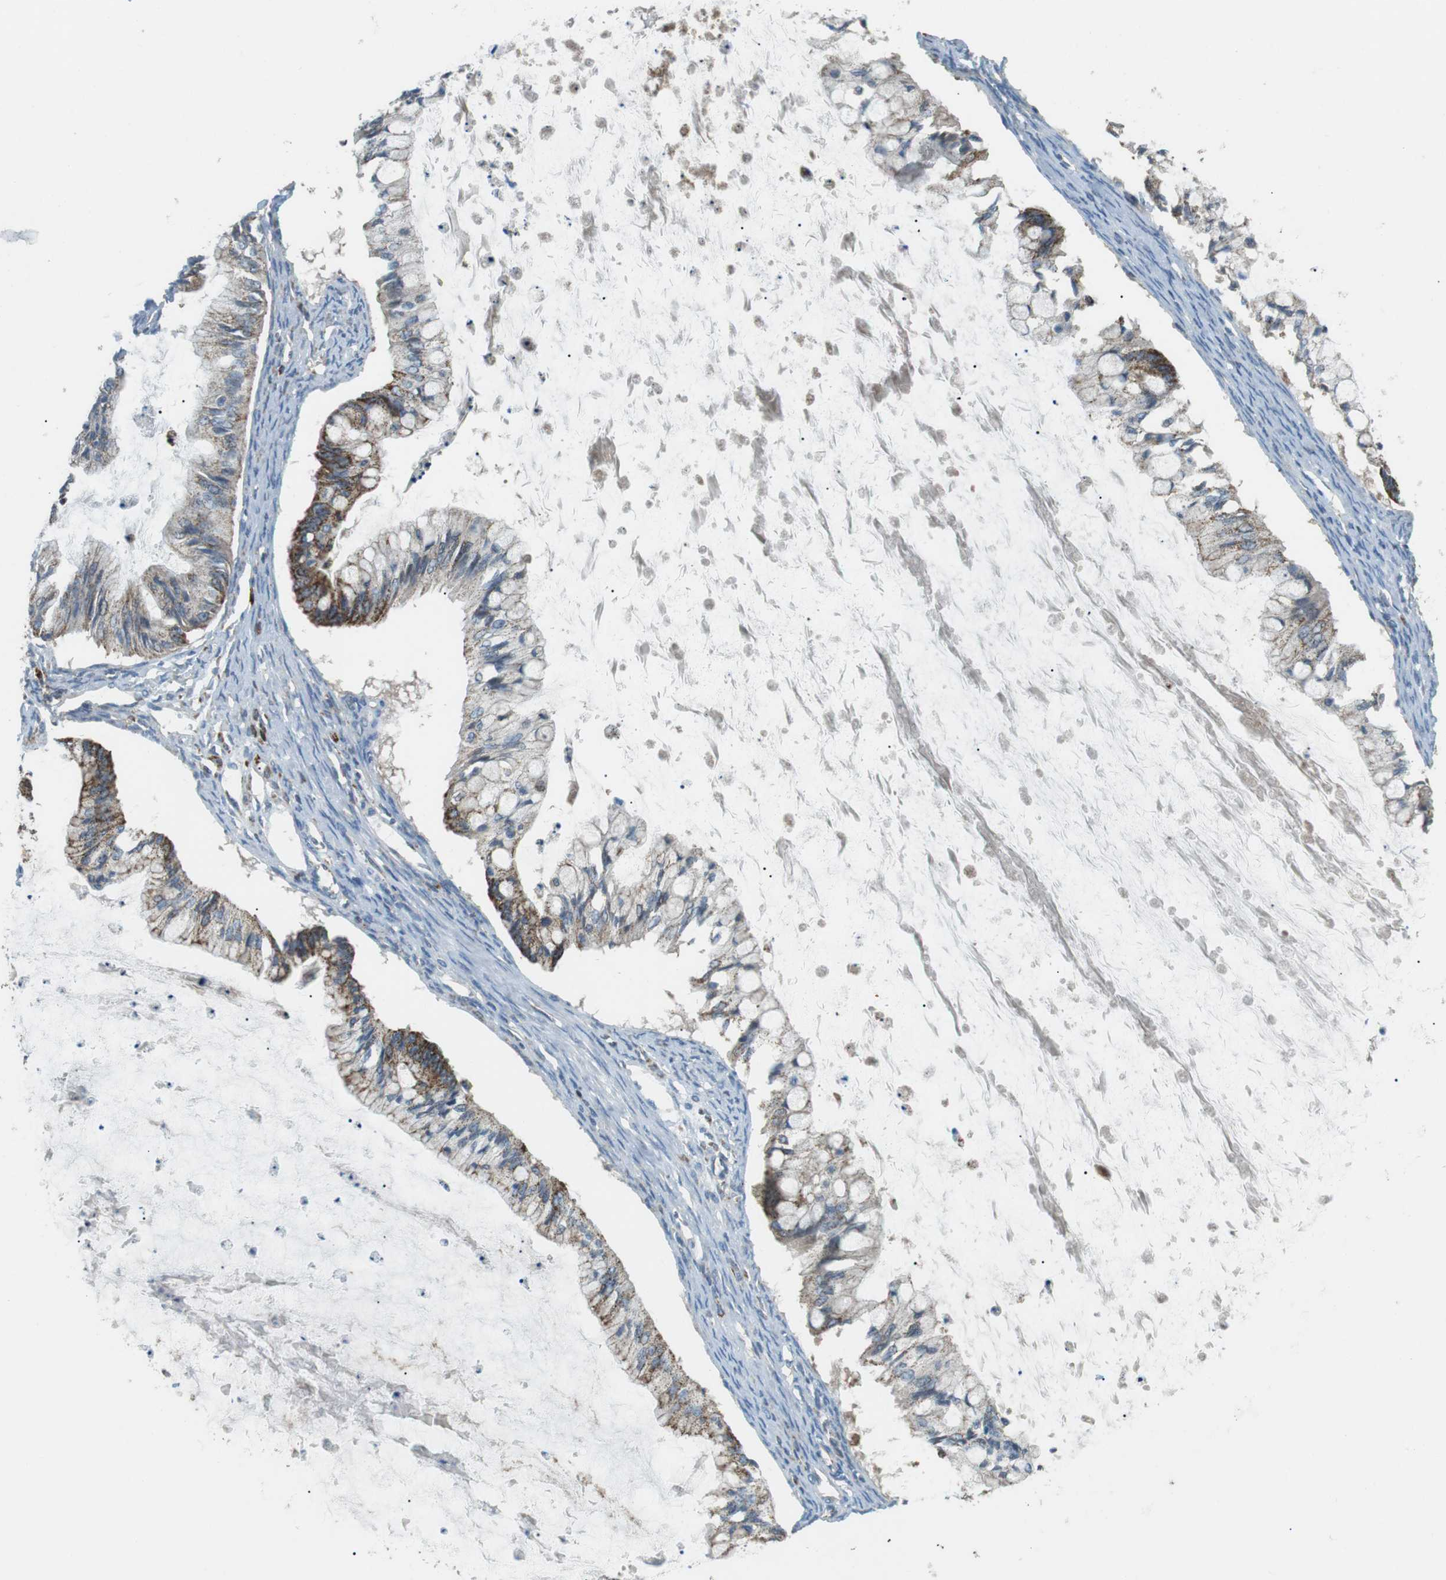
{"staining": {"intensity": "moderate", "quantity": "25%-75%", "location": "cytoplasmic/membranous"}, "tissue": "ovarian cancer", "cell_type": "Tumor cells", "image_type": "cancer", "snomed": [{"axis": "morphology", "description": "Cystadenocarcinoma, mucinous, NOS"}, {"axis": "topography", "description": "Ovary"}], "caption": "This image exhibits immunohistochemistry staining of human ovarian cancer (mucinous cystadenocarcinoma), with medium moderate cytoplasmic/membranous expression in approximately 25%-75% of tumor cells.", "gene": "BACE1", "patient": {"sex": "female", "age": 57}}